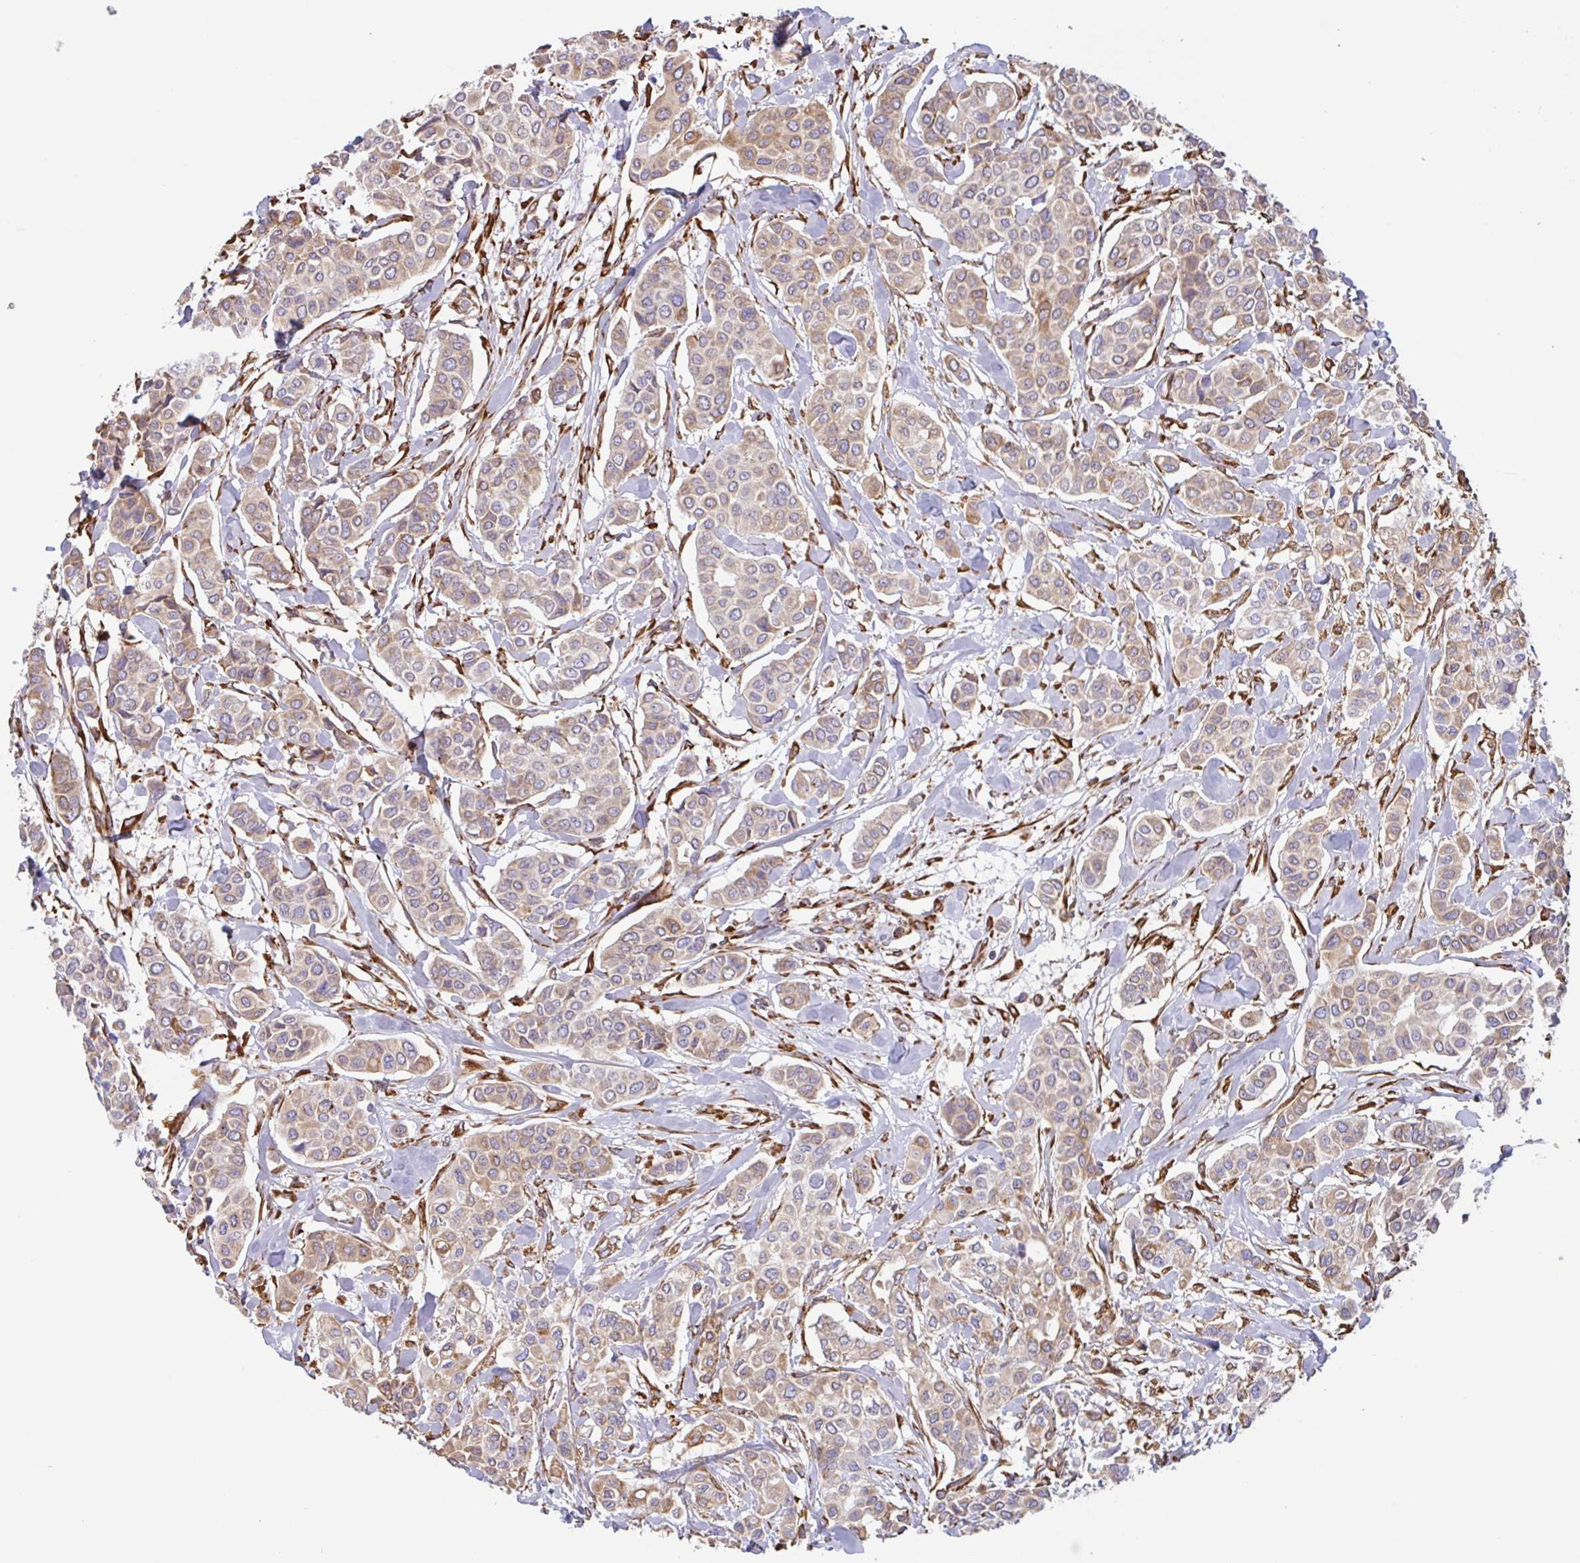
{"staining": {"intensity": "moderate", "quantity": "25%-75%", "location": "cytoplasmic/membranous"}, "tissue": "breast cancer", "cell_type": "Tumor cells", "image_type": "cancer", "snomed": [{"axis": "morphology", "description": "Lobular carcinoma"}, {"axis": "topography", "description": "Breast"}], "caption": "Breast lobular carcinoma was stained to show a protein in brown. There is medium levels of moderate cytoplasmic/membranous expression in approximately 25%-75% of tumor cells.", "gene": "DOK4", "patient": {"sex": "female", "age": 51}}